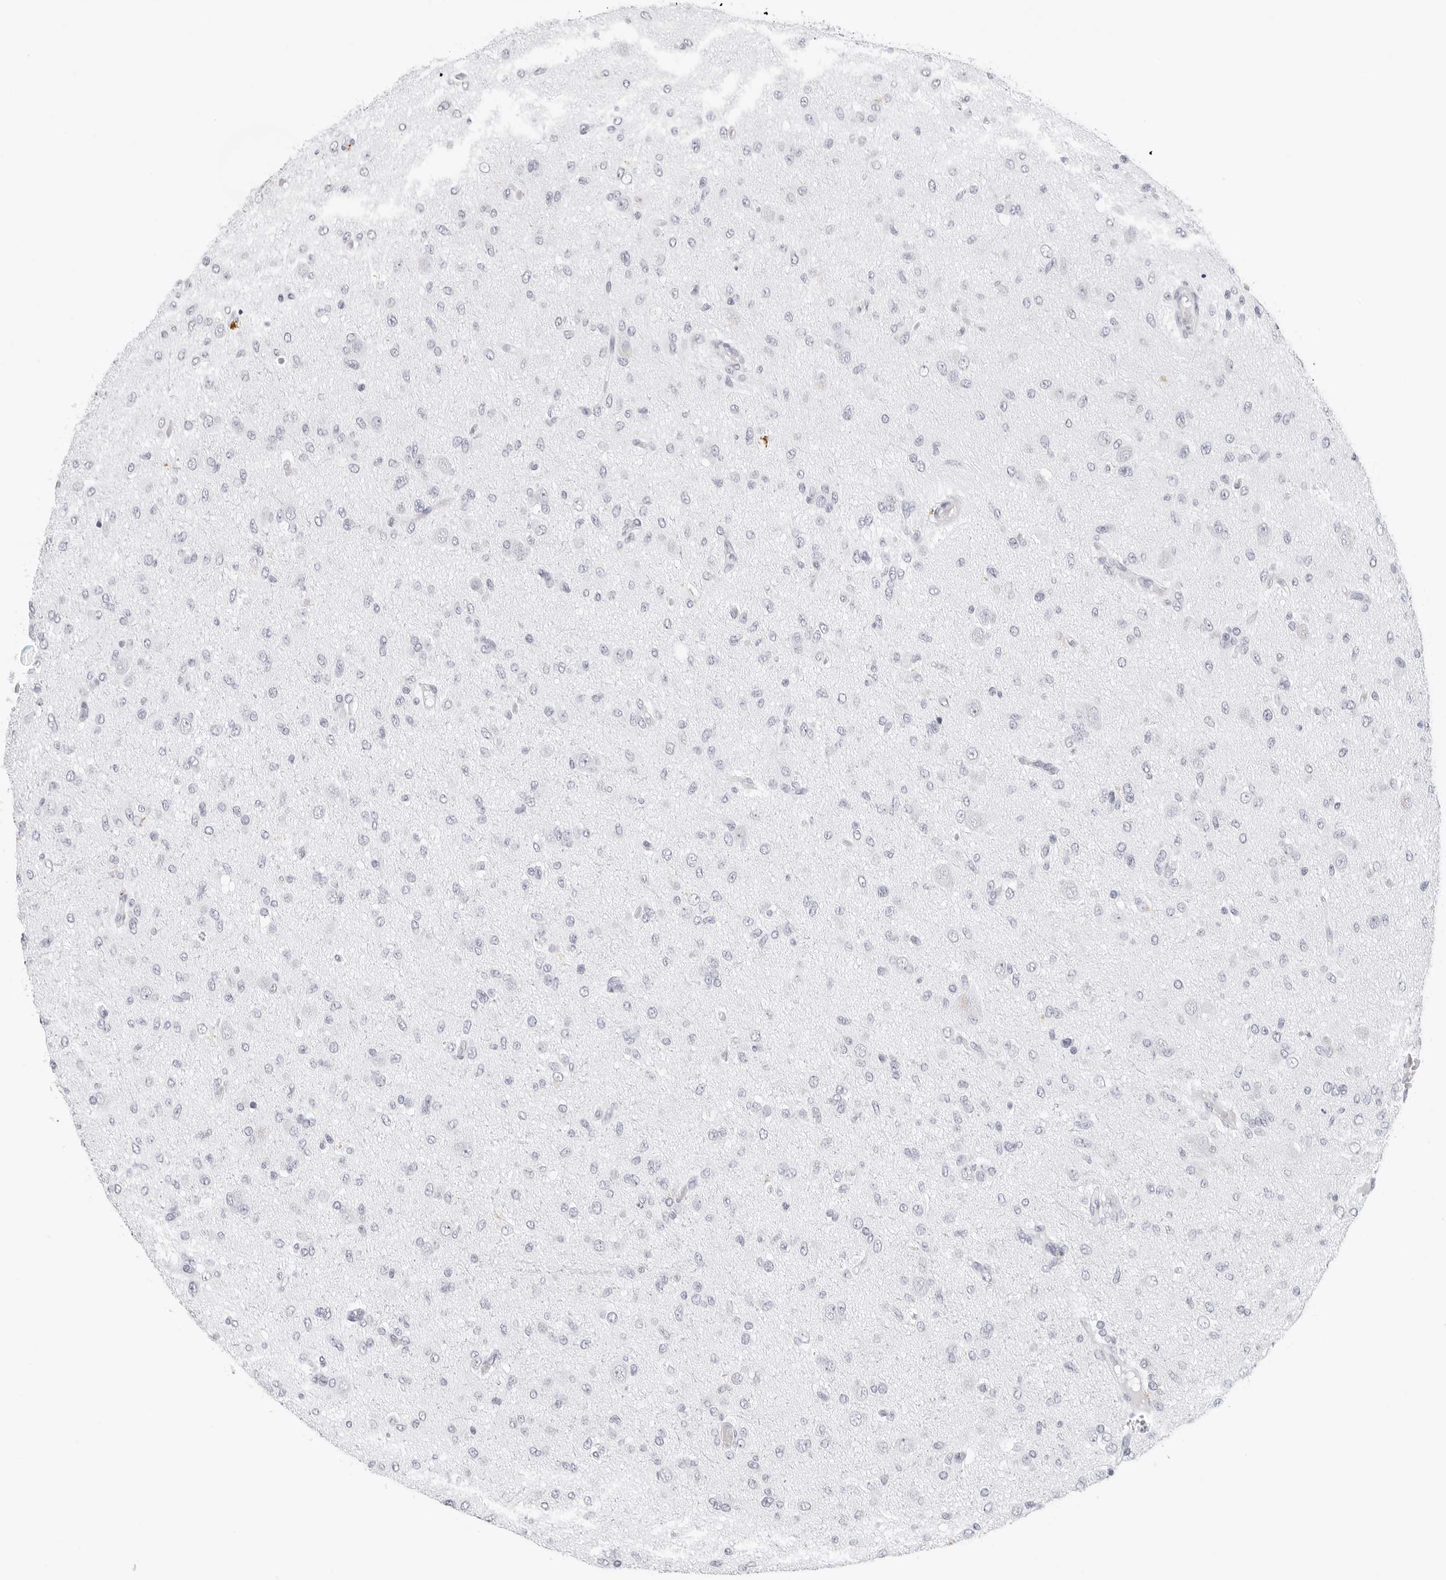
{"staining": {"intensity": "negative", "quantity": "none", "location": "none"}, "tissue": "glioma", "cell_type": "Tumor cells", "image_type": "cancer", "snomed": [{"axis": "morphology", "description": "Glioma, malignant, High grade"}, {"axis": "topography", "description": "Brain"}], "caption": "DAB immunohistochemical staining of human malignant glioma (high-grade) displays no significant staining in tumor cells.", "gene": "AGMAT", "patient": {"sex": "female", "age": 59}}